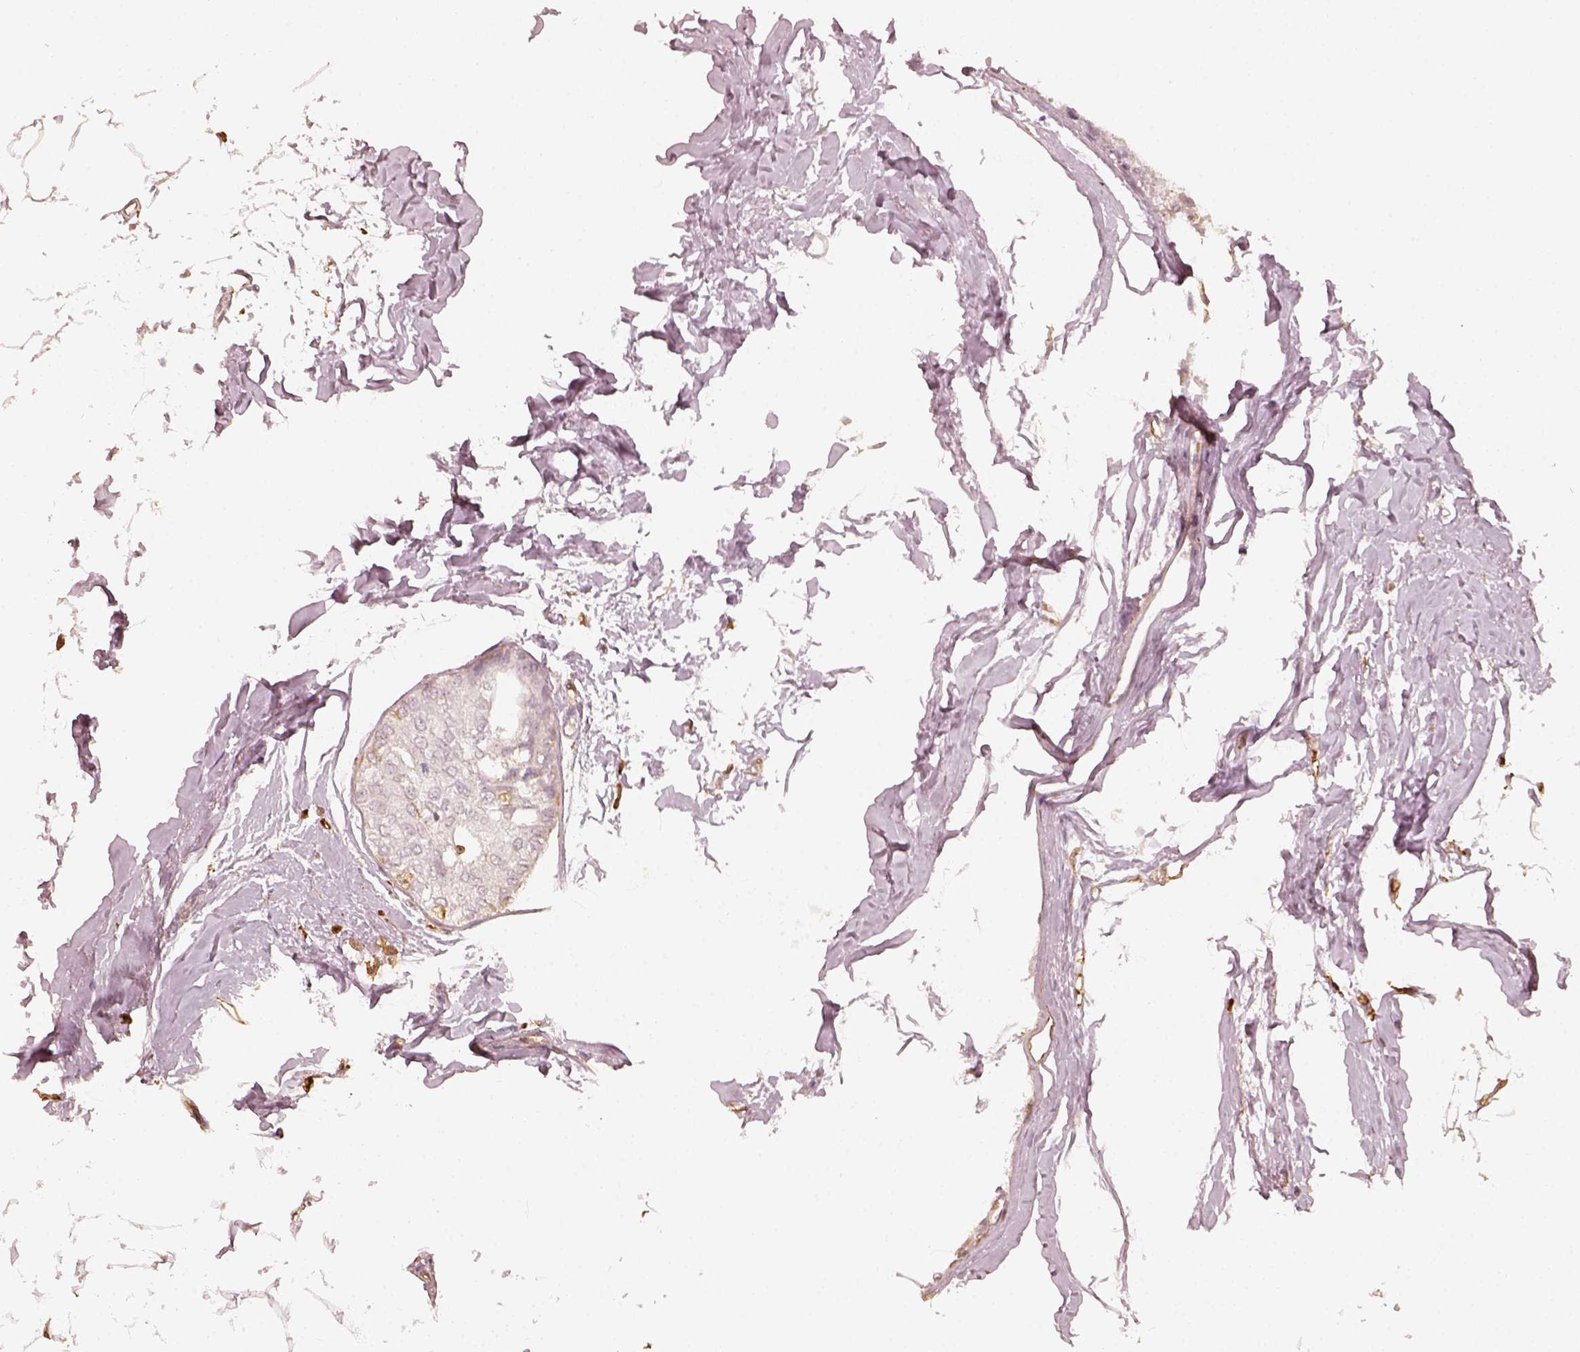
{"staining": {"intensity": "negative", "quantity": "none", "location": "none"}, "tissue": "breast cancer", "cell_type": "Tumor cells", "image_type": "cancer", "snomed": [{"axis": "morphology", "description": "Duct carcinoma"}, {"axis": "topography", "description": "Breast"}], "caption": "The photomicrograph demonstrates no significant staining in tumor cells of intraductal carcinoma (breast).", "gene": "FSCN1", "patient": {"sex": "female", "age": 40}}